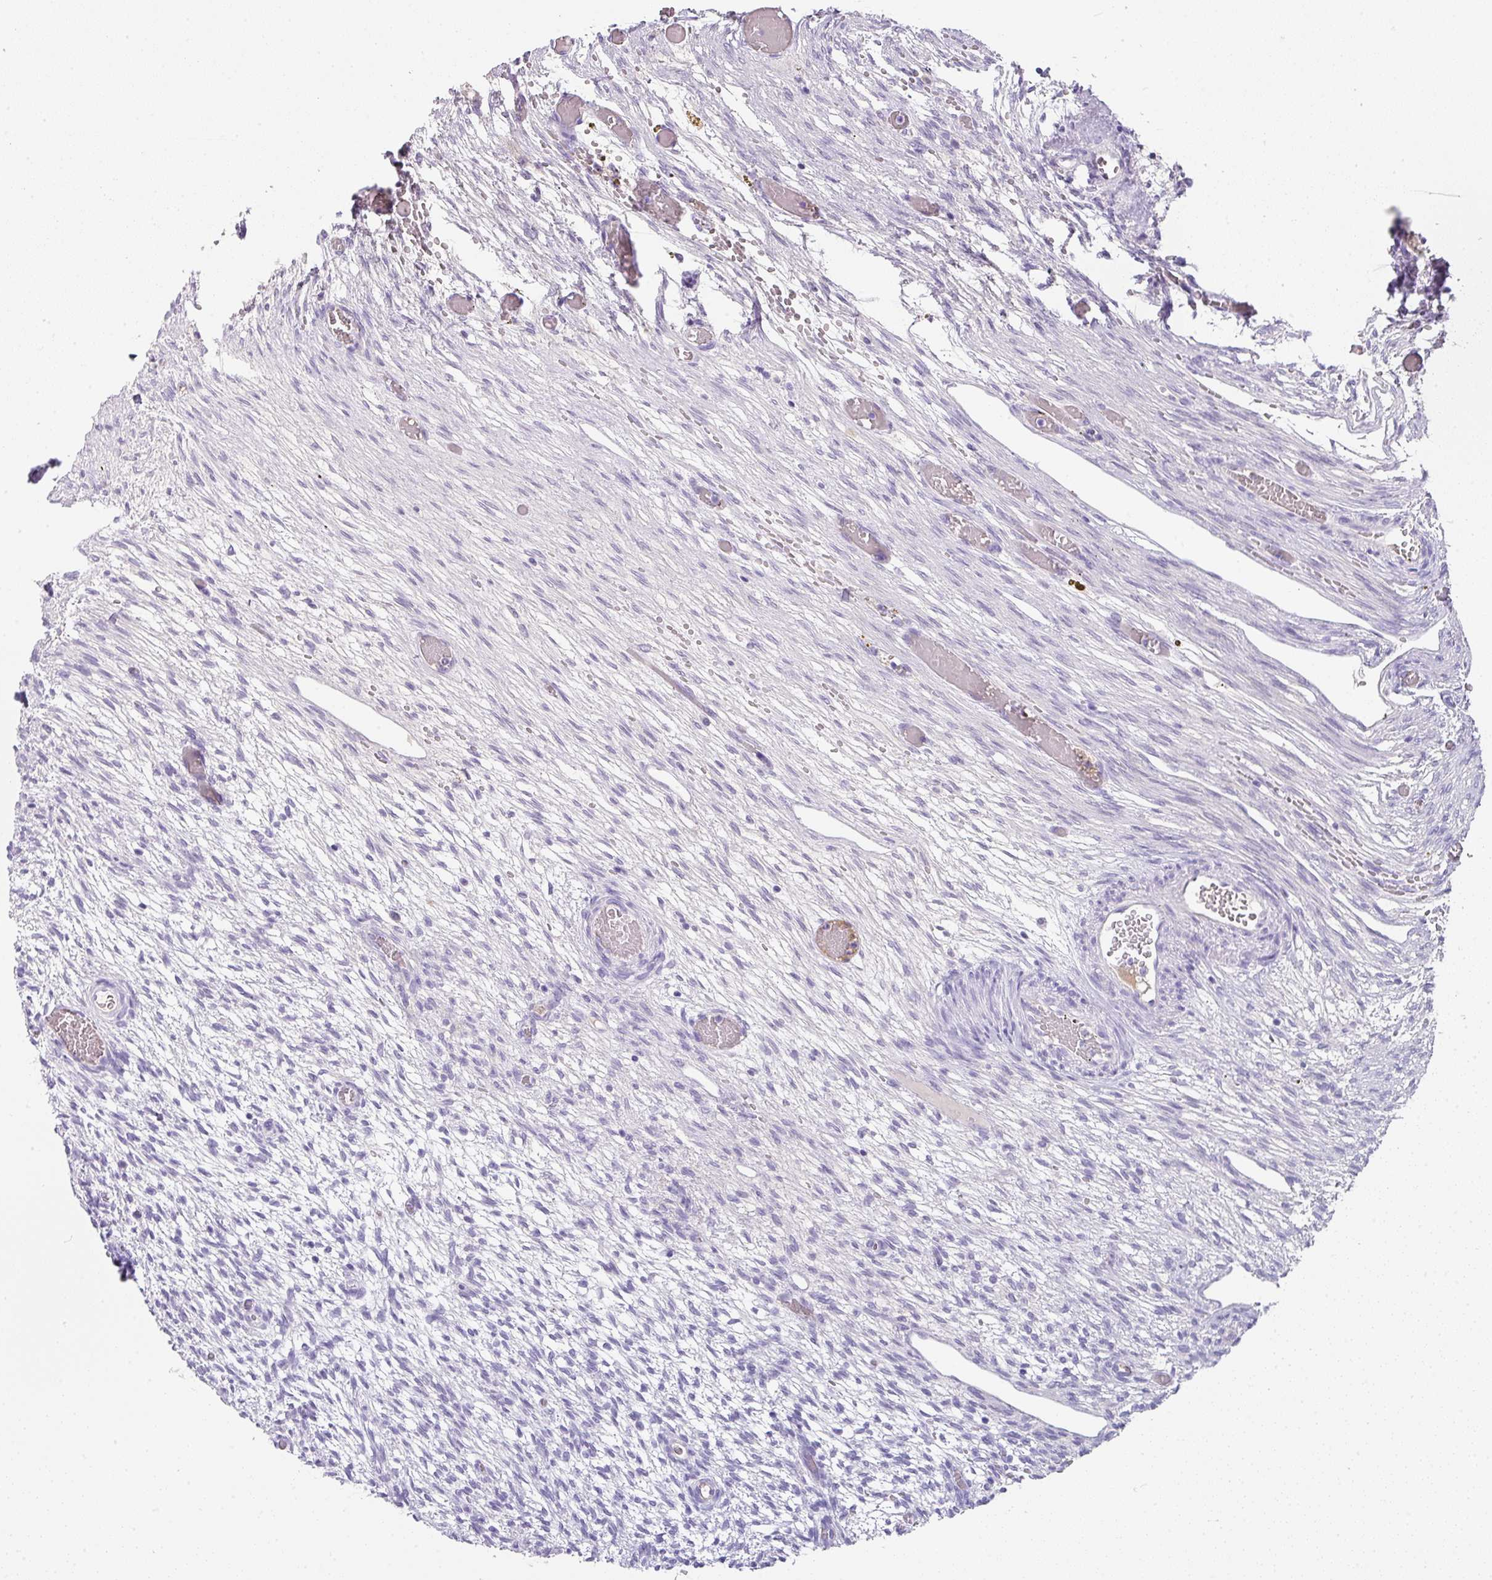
{"staining": {"intensity": "negative", "quantity": "none", "location": "none"}, "tissue": "ovary", "cell_type": "Follicle cells", "image_type": "normal", "snomed": [{"axis": "morphology", "description": "Normal tissue, NOS"}, {"axis": "topography", "description": "Ovary"}], "caption": "Follicle cells show no significant expression in unremarkable ovary. Nuclei are stained in blue.", "gene": "OR52N1", "patient": {"sex": "female", "age": 67}}